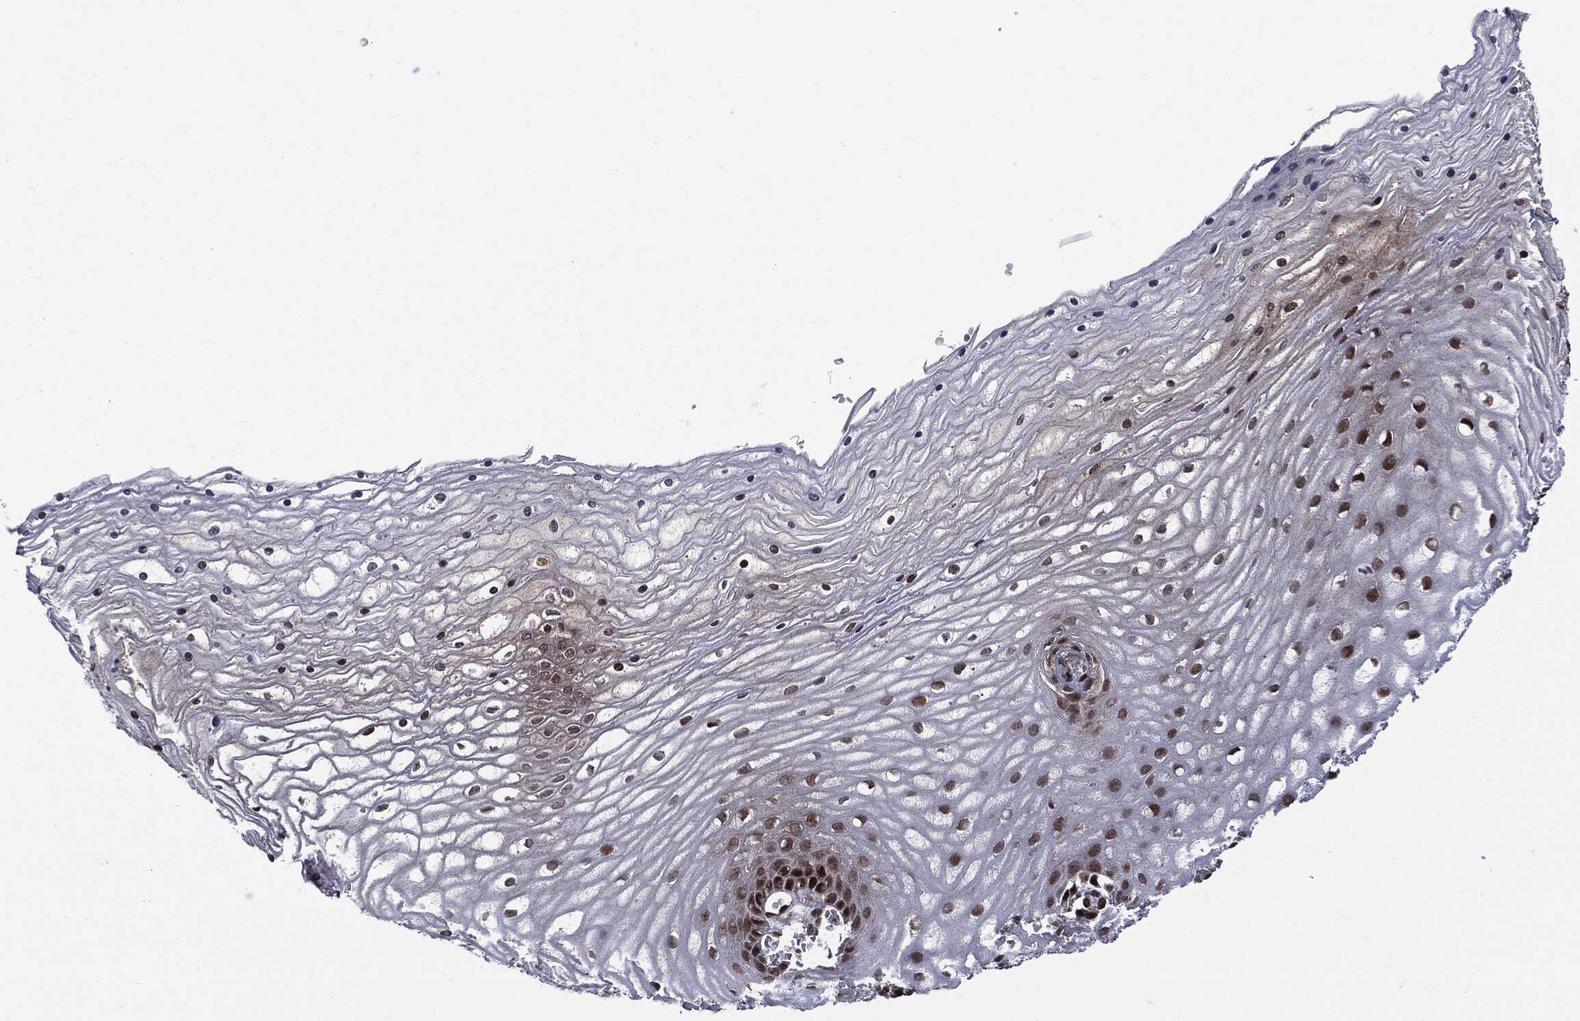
{"staining": {"intensity": "strong", "quantity": ">75%", "location": "nuclear"}, "tissue": "cervix", "cell_type": "Glandular cells", "image_type": "normal", "snomed": [{"axis": "morphology", "description": "Normal tissue, NOS"}, {"axis": "topography", "description": "Cervix"}], "caption": "About >75% of glandular cells in unremarkable cervix reveal strong nuclear protein positivity as visualized by brown immunohistochemical staining.", "gene": "PTPA", "patient": {"sex": "female", "age": 35}}